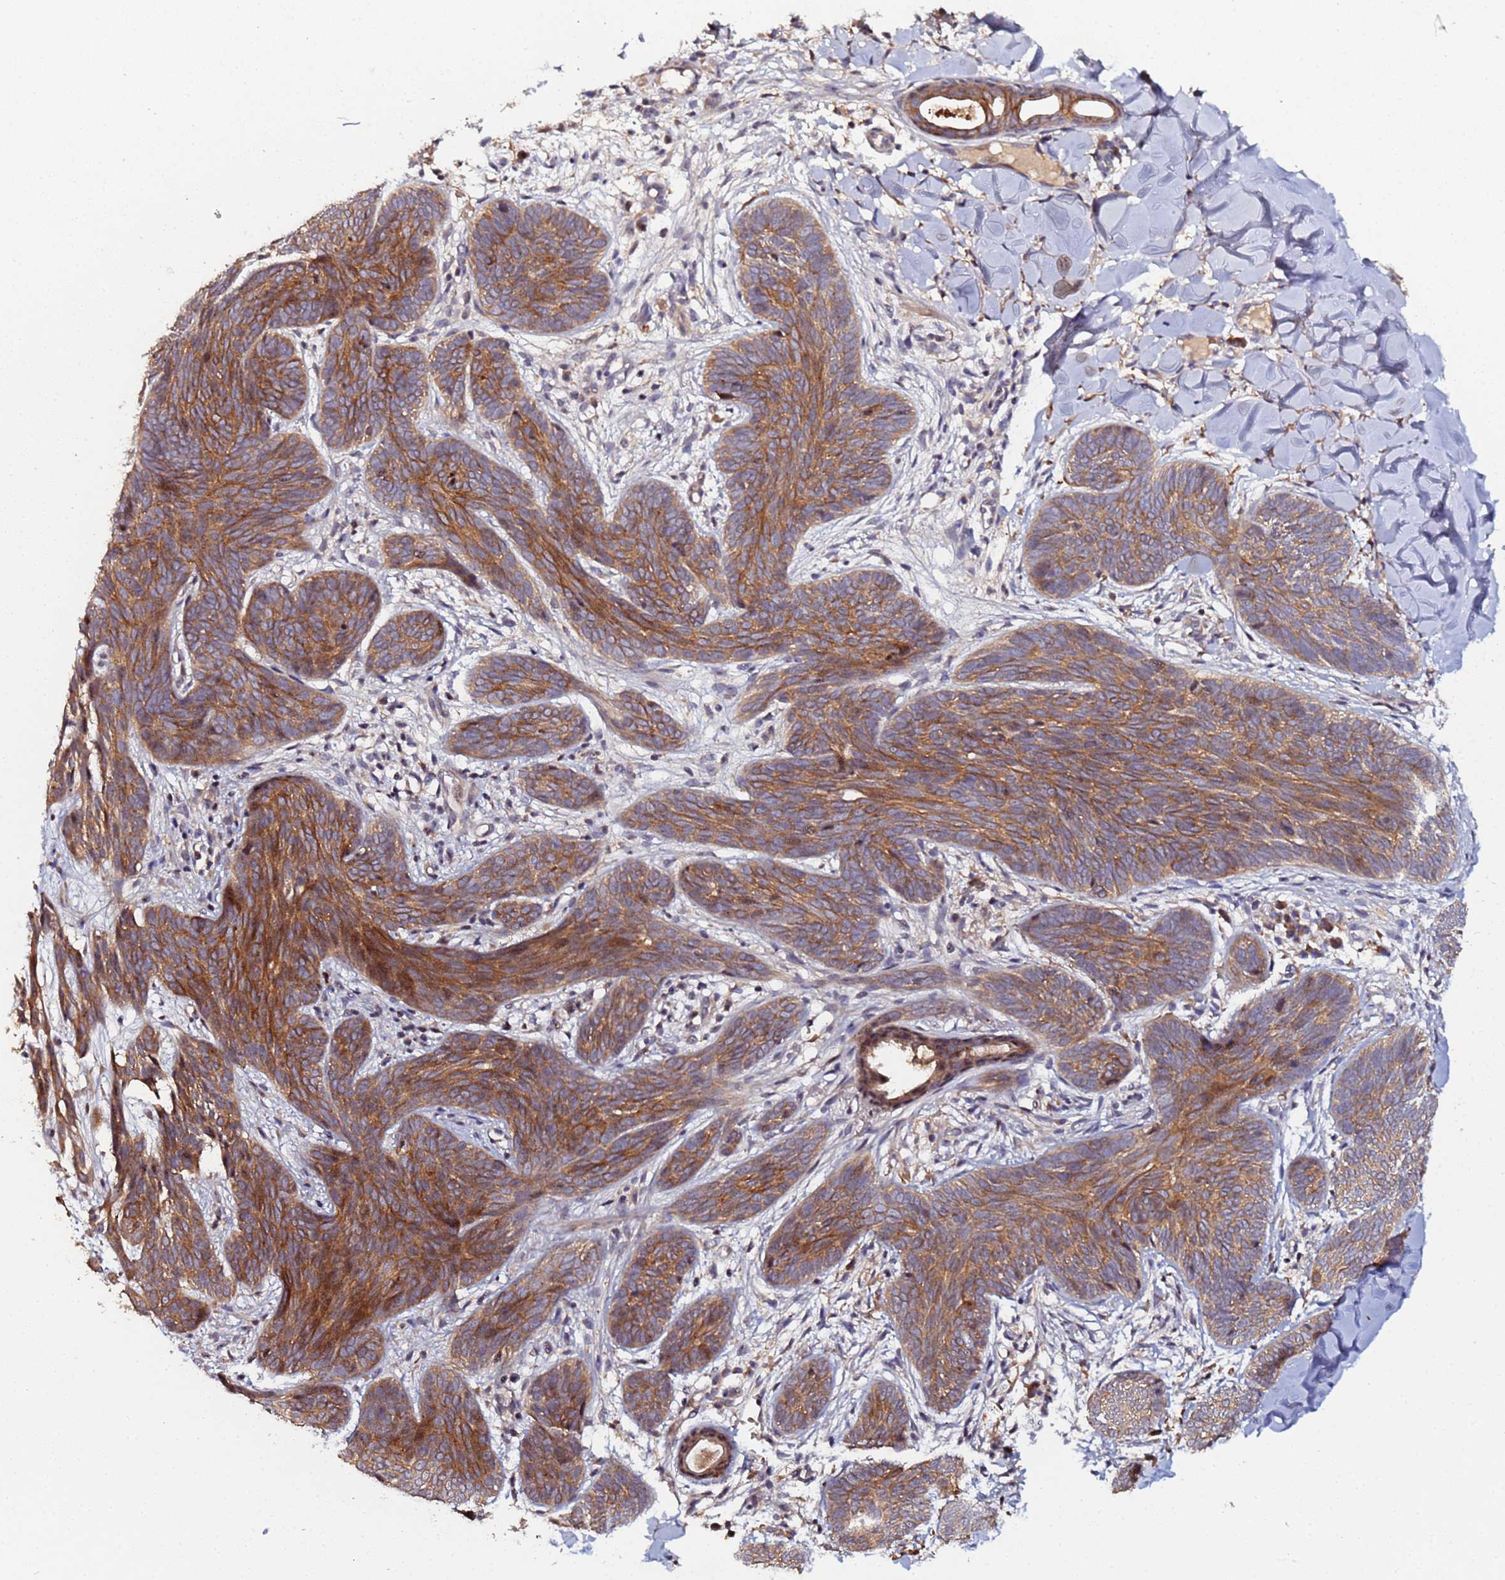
{"staining": {"intensity": "moderate", "quantity": ">75%", "location": "cytoplasmic/membranous"}, "tissue": "skin cancer", "cell_type": "Tumor cells", "image_type": "cancer", "snomed": [{"axis": "morphology", "description": "Basal cell carcinoma"}, {"axis": "topography", "description": "Skin"}], "caption": "Immunohistochemistry (IHC) of human skin cancer (basal cell carcinoma) displays medium levels of moderate cytoplasmic/membranous expression in about >75% of tumor cells. The staining was performed using DAB (3,3'-diaminobenzidine), with brown indicating positive protein expression. Nuclei are stained blue with hematoxylin.", "gene": "OSER1", "patient": {"sex": "female", "age": 81}}